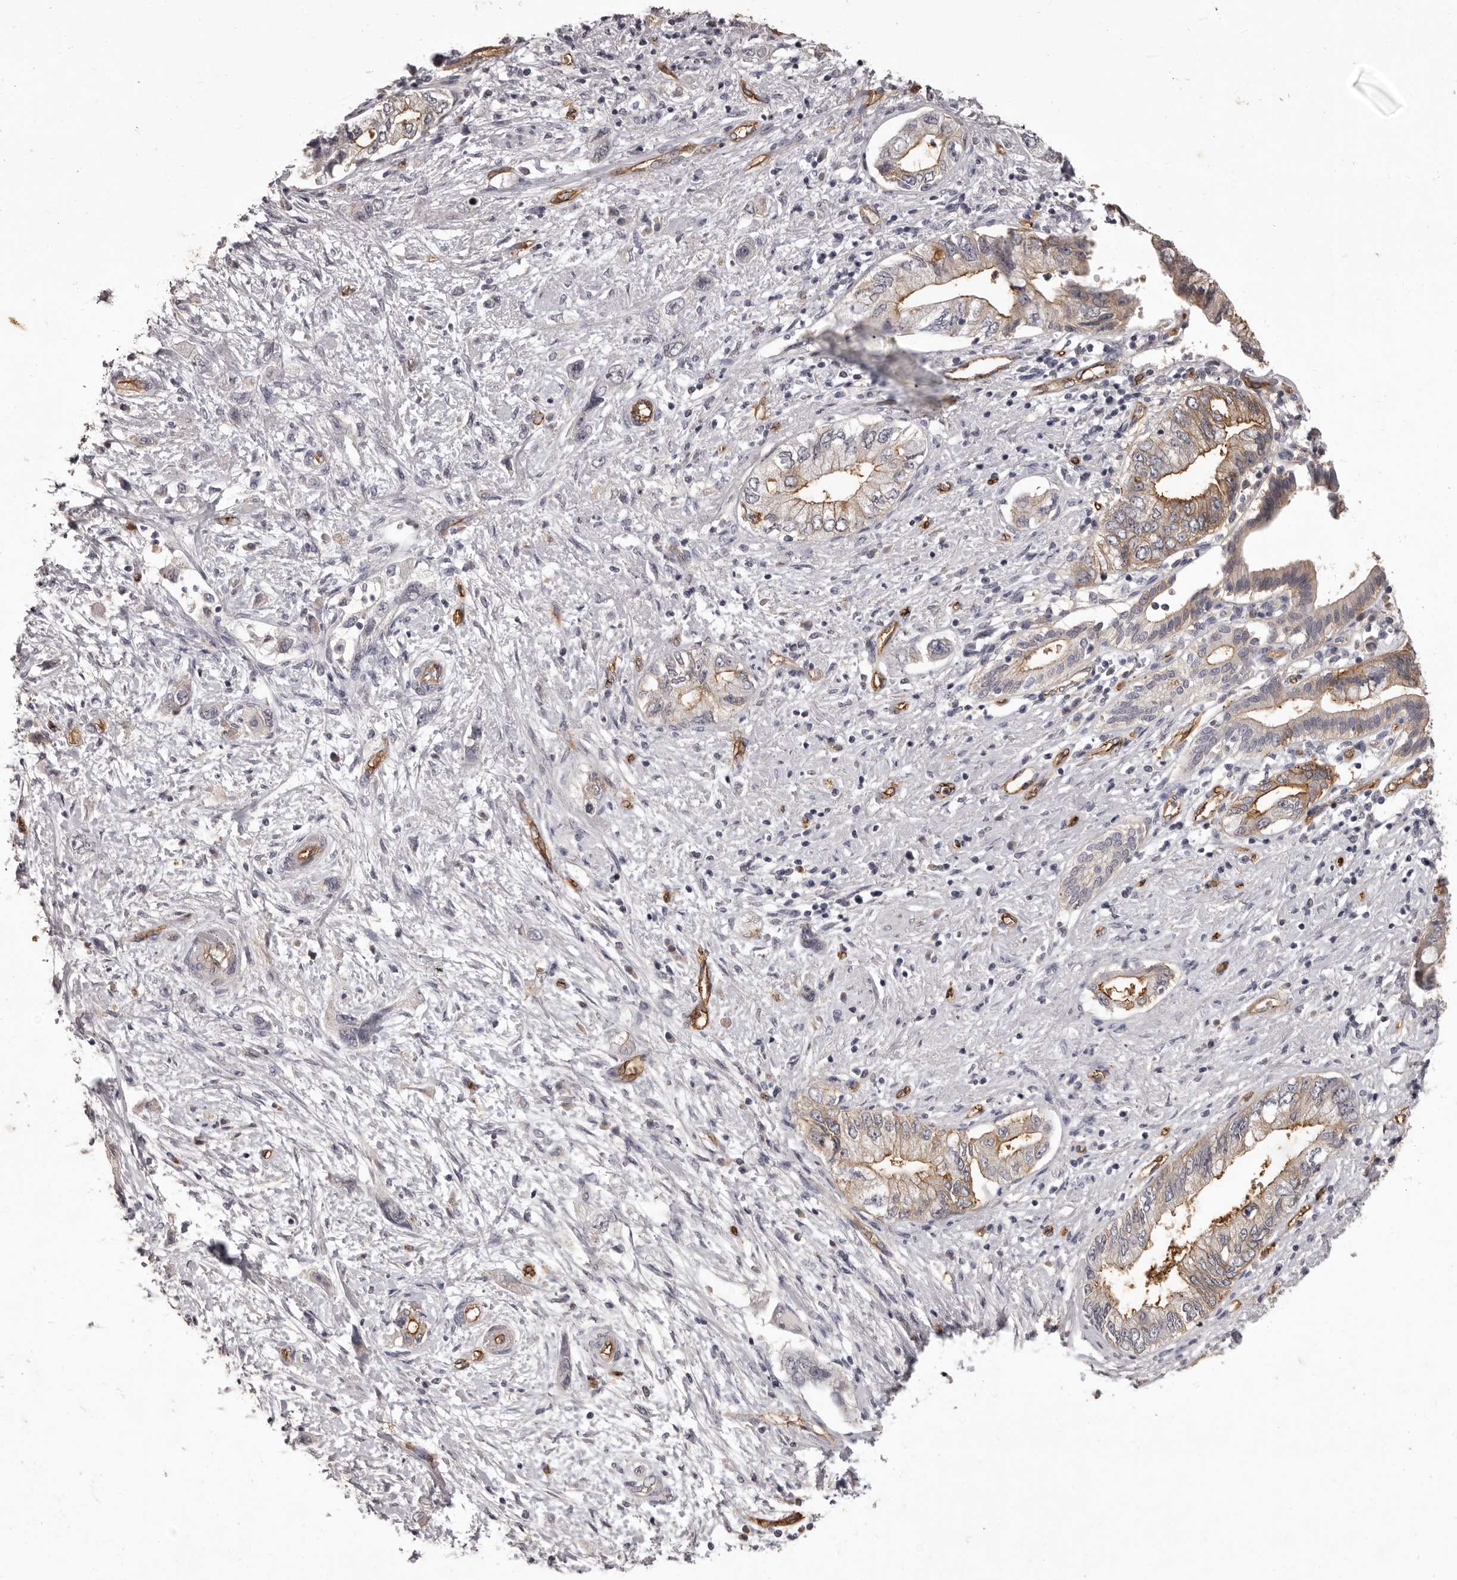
{"staining": {"intensity": "moderate", "quantity": "<25%", "location": "cytoplasmic/membranous"}, "tissue": "pancreatic cancer", "cell_type": "Tumor cells", "image_type": "cancer", "snomed": [{"axis": "morphology", "description": "Adenocarcinoma, NOS"}, {"axis": "topography", "description": "Pancreas"}], "caption": "Immunohistochemistry (IHC) photomicrograph of neoplastic tissue: human pancreatic cancer stained using immunohistochemistry (IHC) shows low levels of moderate protein expression localized specifically in the cytoplasmic/membranous of tumor cells, appearing as a cytoplasmic/membranous brown color.", "gene": "GPR78", "patient": {"sex": "female", "age": 73}}